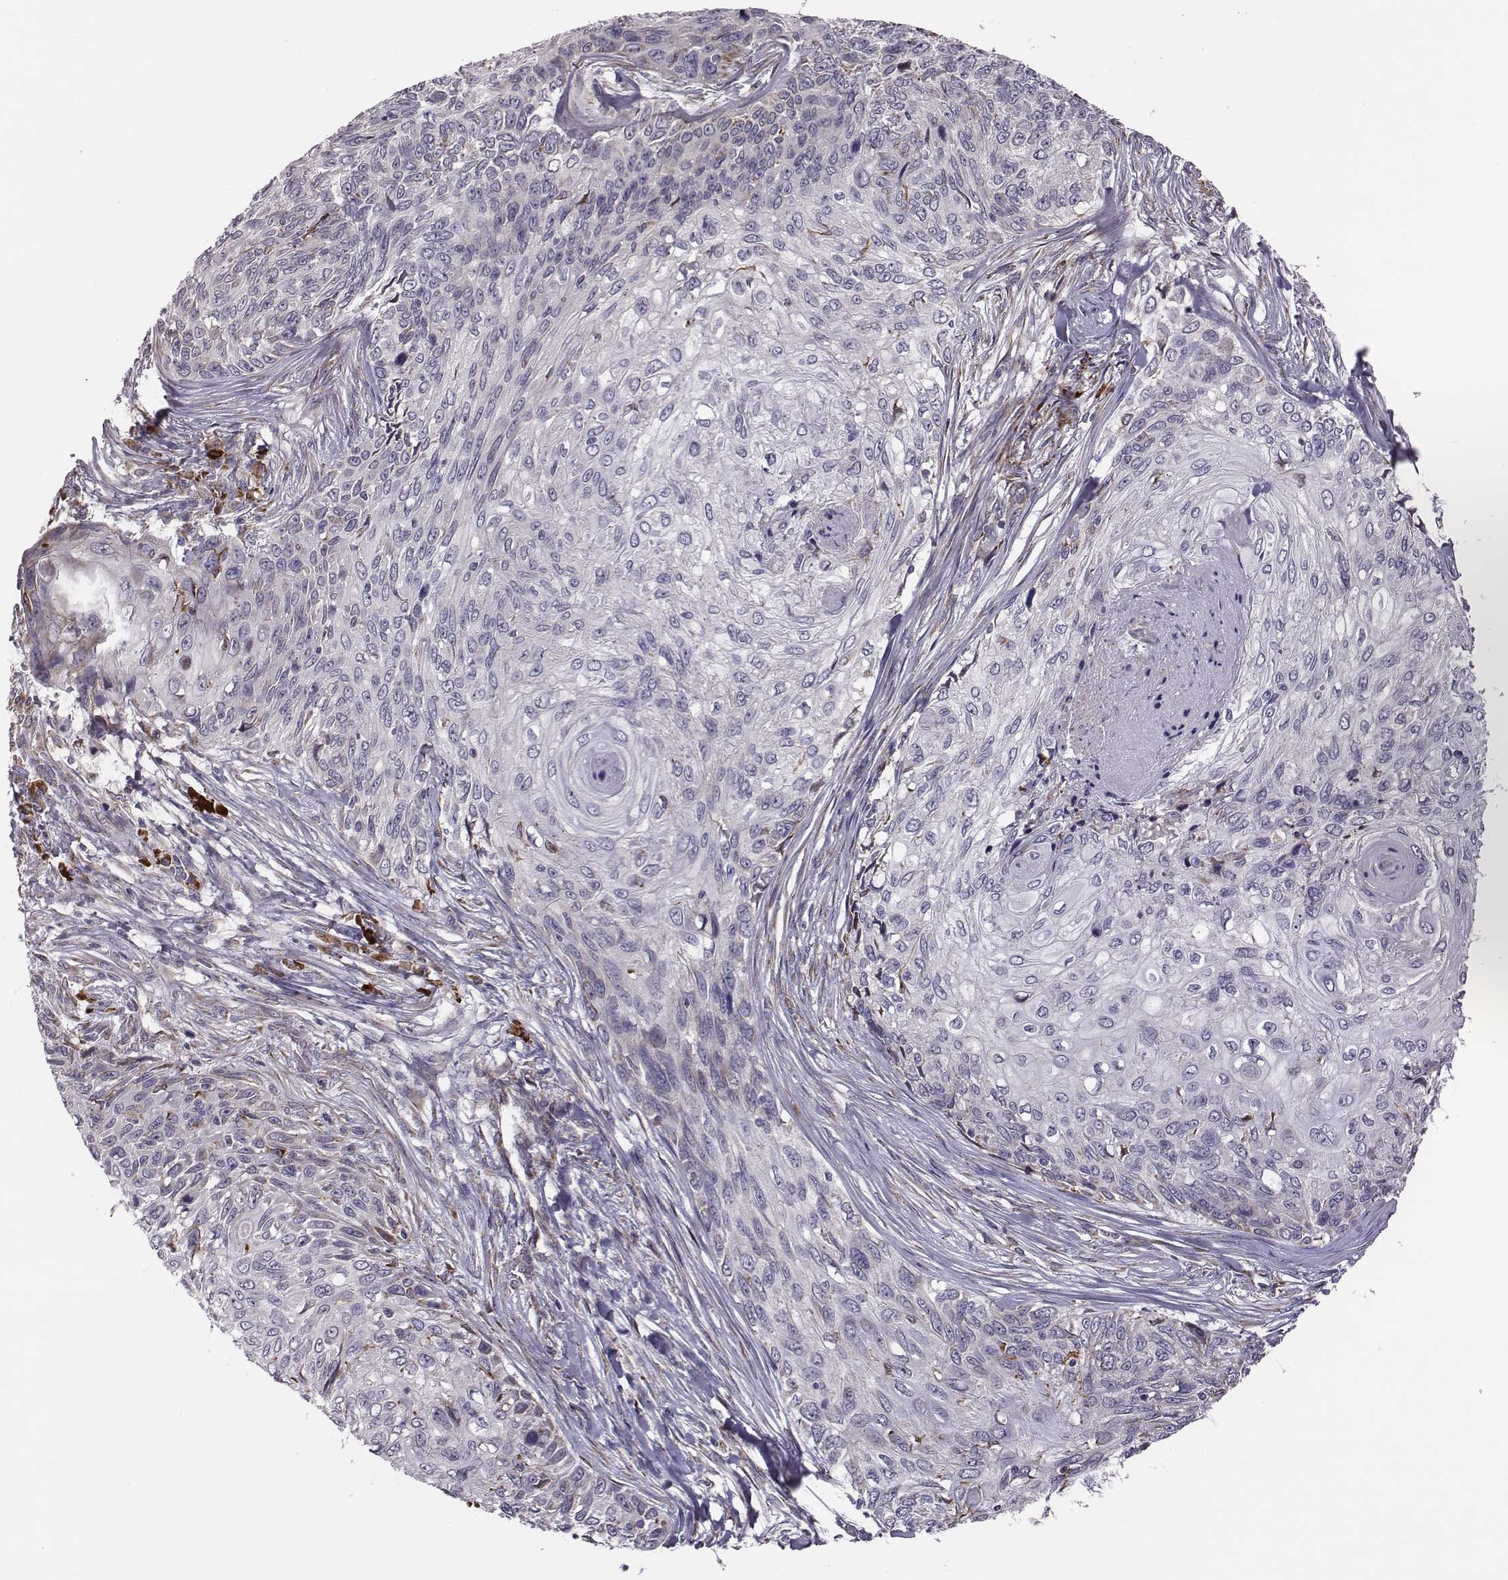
{"staining": {"intensity": "negative", "quantity": "none", "location": "none"}, "tissue": "skin cancer", "cell_type": "Tumor cells", "image_type": "cancer", "snomed": [{"axis": "morphology", "description": "Squamous cell carcinoma, NOS"}, {"axis": "topography", "description": "Skin"}], "caption": "DAB (3,3'-diaminobenzidine) immunohistochemical staining of human squamous cell carcinoma (skin) shows no significant staining in tumor cells. Brightfield microscopy of immunohistochemistry stained with DAB (3,3'-diaminobenzidine) (brown) and hematoxylin (blue), captured at high magnification.", "gene": "SELENOI", "patient": {"sex": "male", "age": 92}}